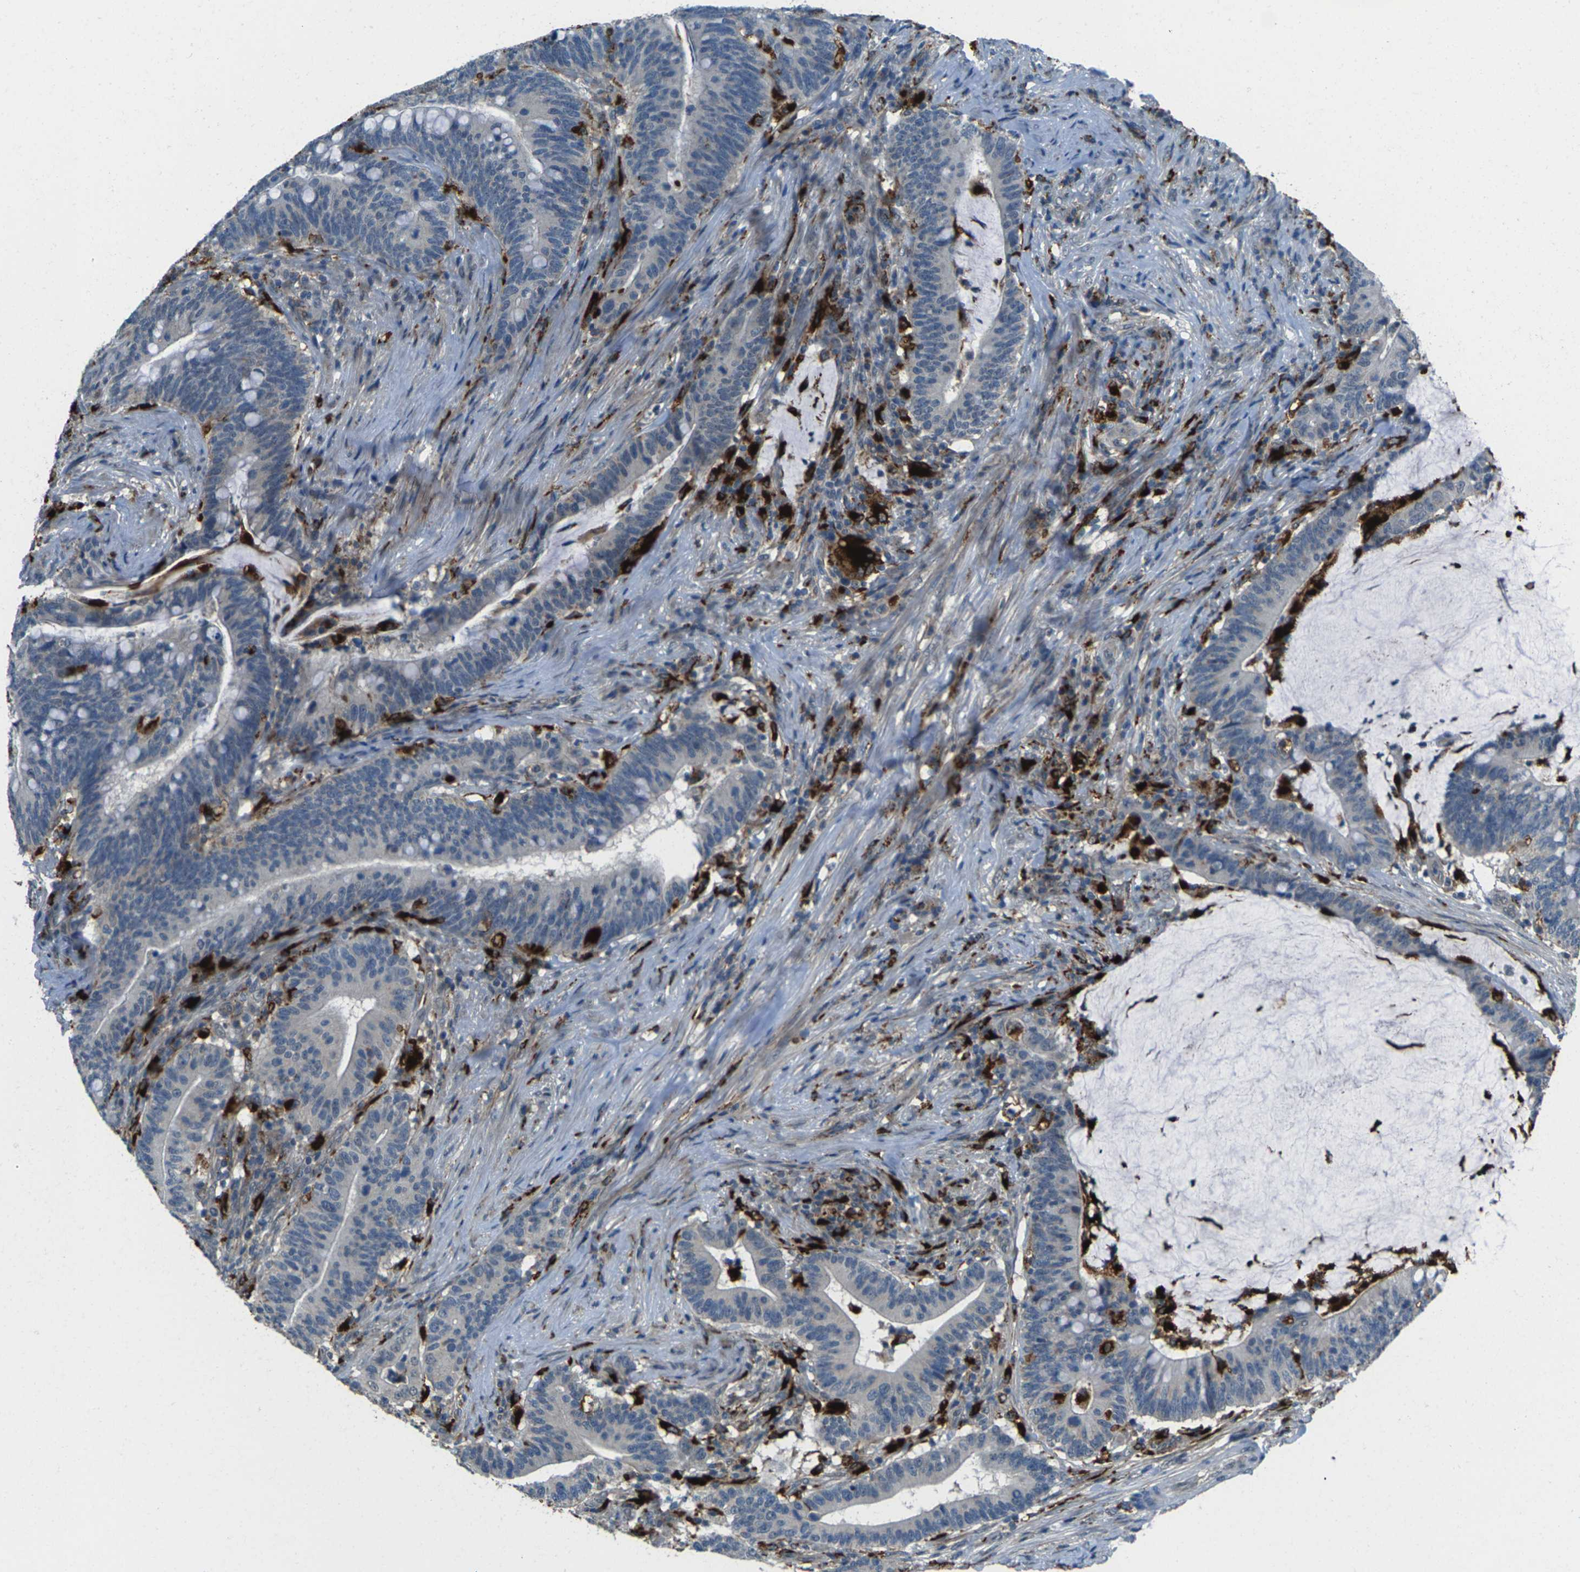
{"staining": {"intensity": "negative", "quantity": "none", "location": "none"}, "tissue": "colorectal cancer", "cell_type": "Tumor cells", "image_type": "cancer", "snomed": [{"axis": "morphology", "description": "Normal tissue, NOS"}, {"axis": "morphology", "description": "Adenocarcinoma, NOS"}, {"axis": "topography", "description": "Colon"}], "caption": "IHC histopathology image of neoplastic tissue: human colorectal cancer (adenocarcinoma) stained with DAB reveals no significant protein staining in tumor cells.", "gene": "SLC31A2", "patient": {"sex": "female", "age": 66}}